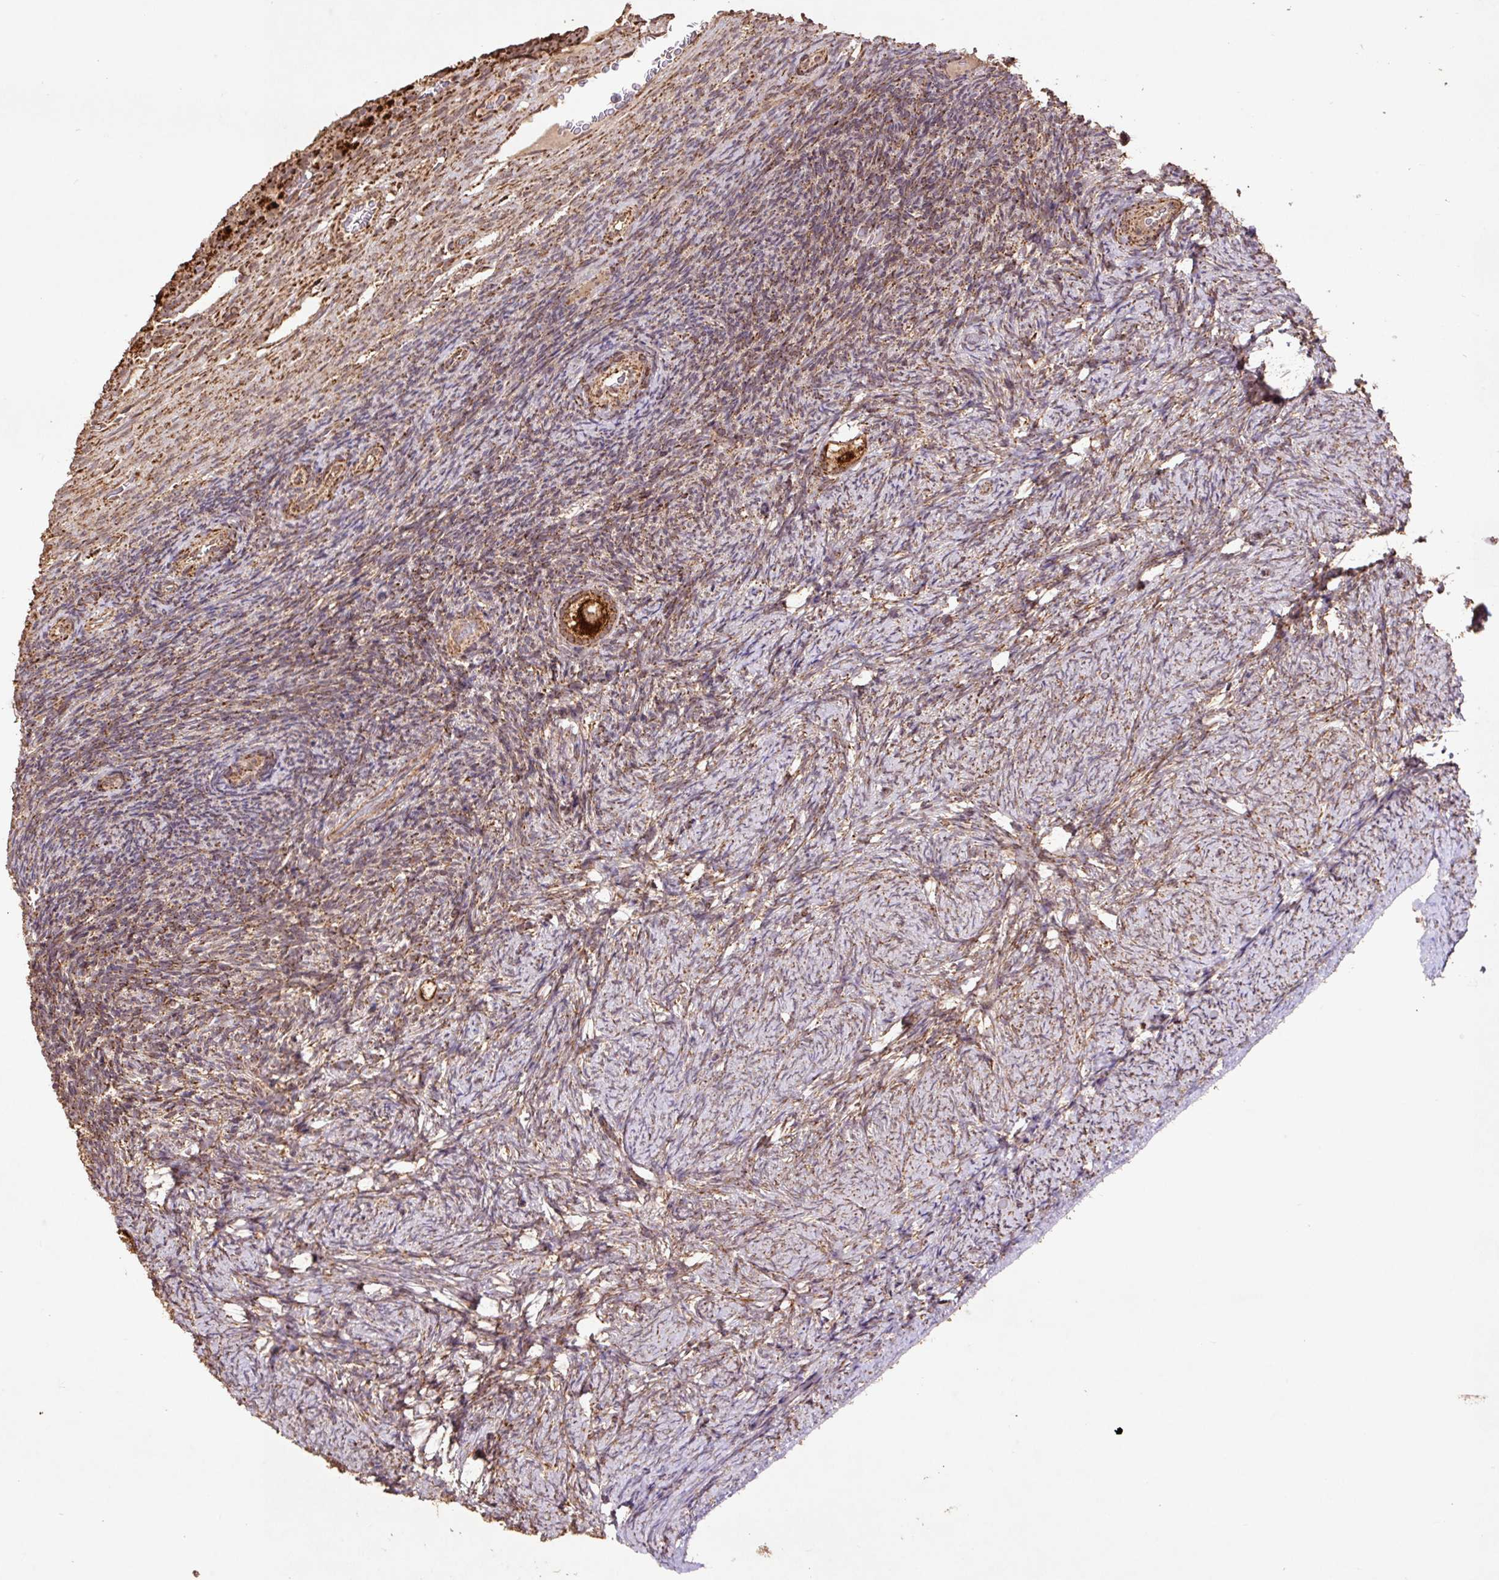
{"staining": {"intensity": "strong", "quantity": ">75%", "location": "cytoplasmic/membranous"}, "tissue": "ovary", "cell_type": "Follicle cells", "image_type": "normal", "snomed": [{"axis": "morphology", "description": "Normal tissue, NOS"}, {"axis": "topography", "description": "Ovary"}], "caption": "The photomicrograph reveals immunohistochemical staining of unremarkable ovary. There is strong cytoplasmic/membranous positivity is identified in about >75% of follicle cells.", "gene": "ATP5F1A", "patient": {"sex": "female", "age": 34}}